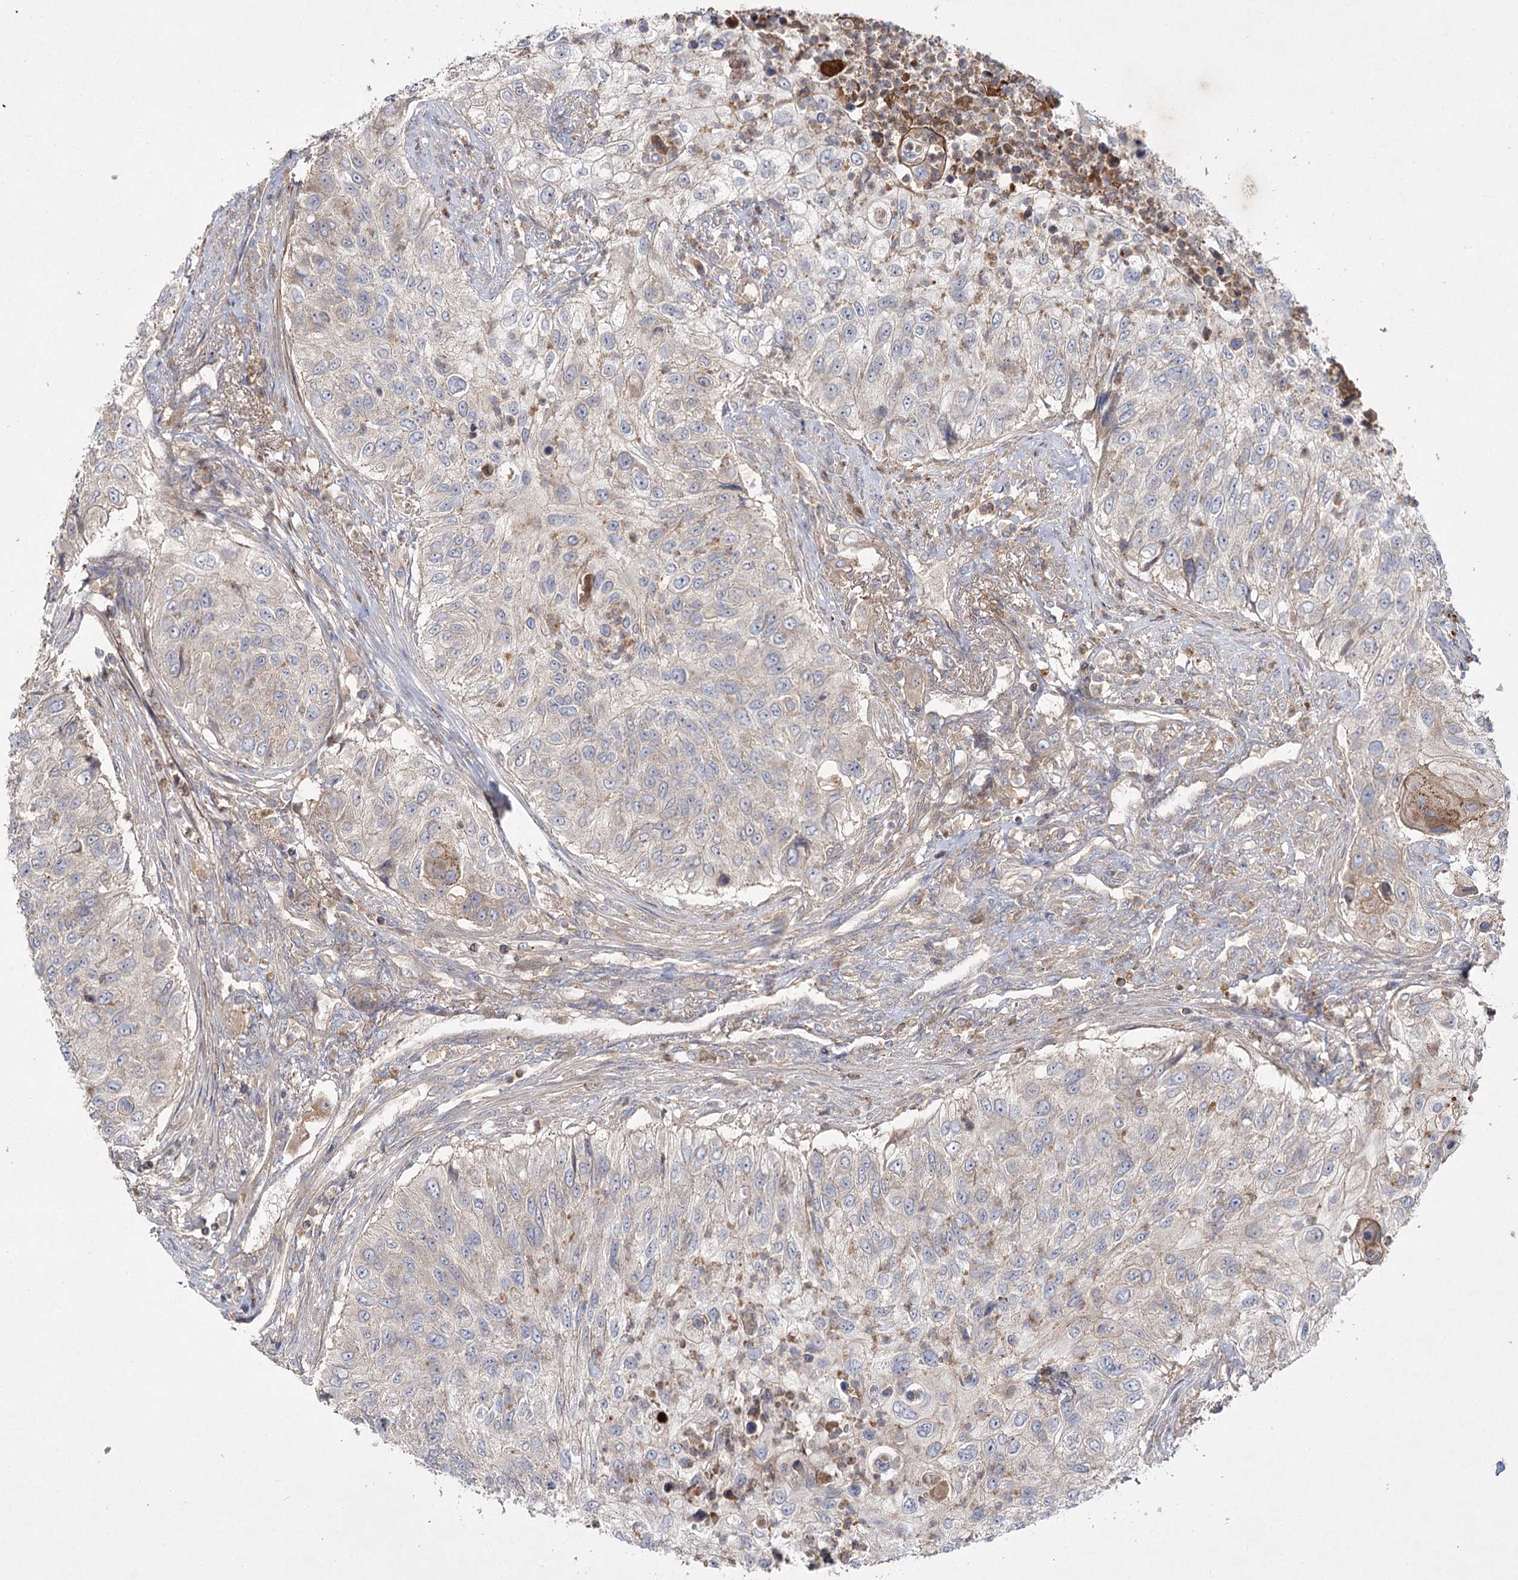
{"staining": {"intensity": "weak", "quantity": "25%-75%", "location": "cytoplasmic/membranous"}, "tissue": "urothelial cancer", "cell_type": "Tumor cells", "image_type": "cancer", "snomed": [{"axis": "morphology", "description": "Urothelial carcinoma, High grade"}, {"axis": "topography", "description": "Urinary bladder"}], "caption": "Immunohistochemistry (DAB) staining of human high-grade urothelial carcinoma shows weak cytoplasmic/membranous protein staining in about 25%-75% of tumor cells. The protein is stained brown, and the nuclei are stained in blue (DAB IHC with brightfield microscopy, high magnification).", "gene": "KIAA0825", "patient": {"sex": "female", "age": 60}}